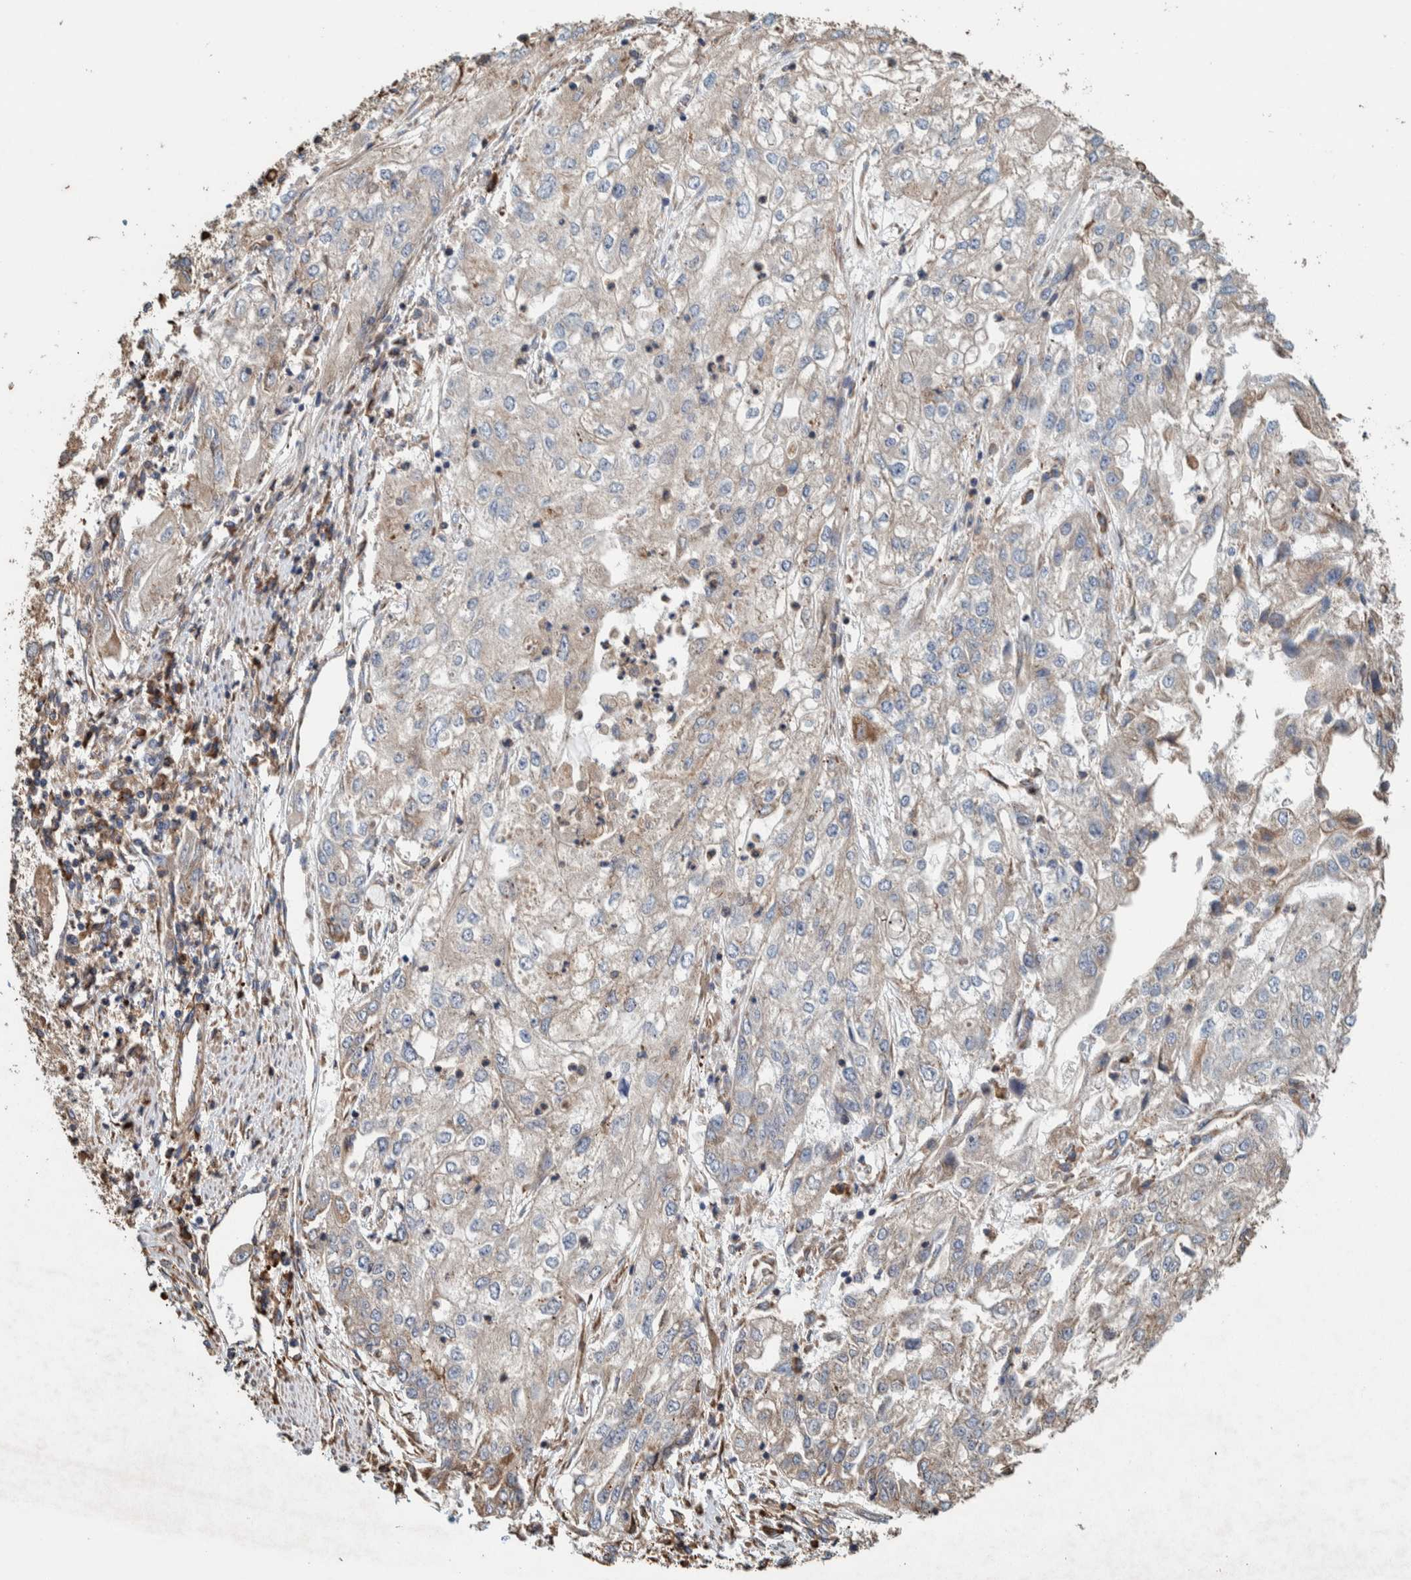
{"staining": {"intensity": "weak", "quantity": "25%-75%", "location": "cytoplasmic/membranous"}, "tissue": "endometrial cancer", "cell_type": "Tumor cells", "image_type": "cancer", "snomed": [{"axis": "morphology", "description": "Adenocarcinoma, NOS"}, {"axis": "topography", "description": "Endometrium"}], "caption": "Adenocarcinoma (endometrial) stained with a protein marker exhibits weak staining in tumor cells.", "gene": "PLA2G3", "patient": {"sex": "female", "age": 49}}